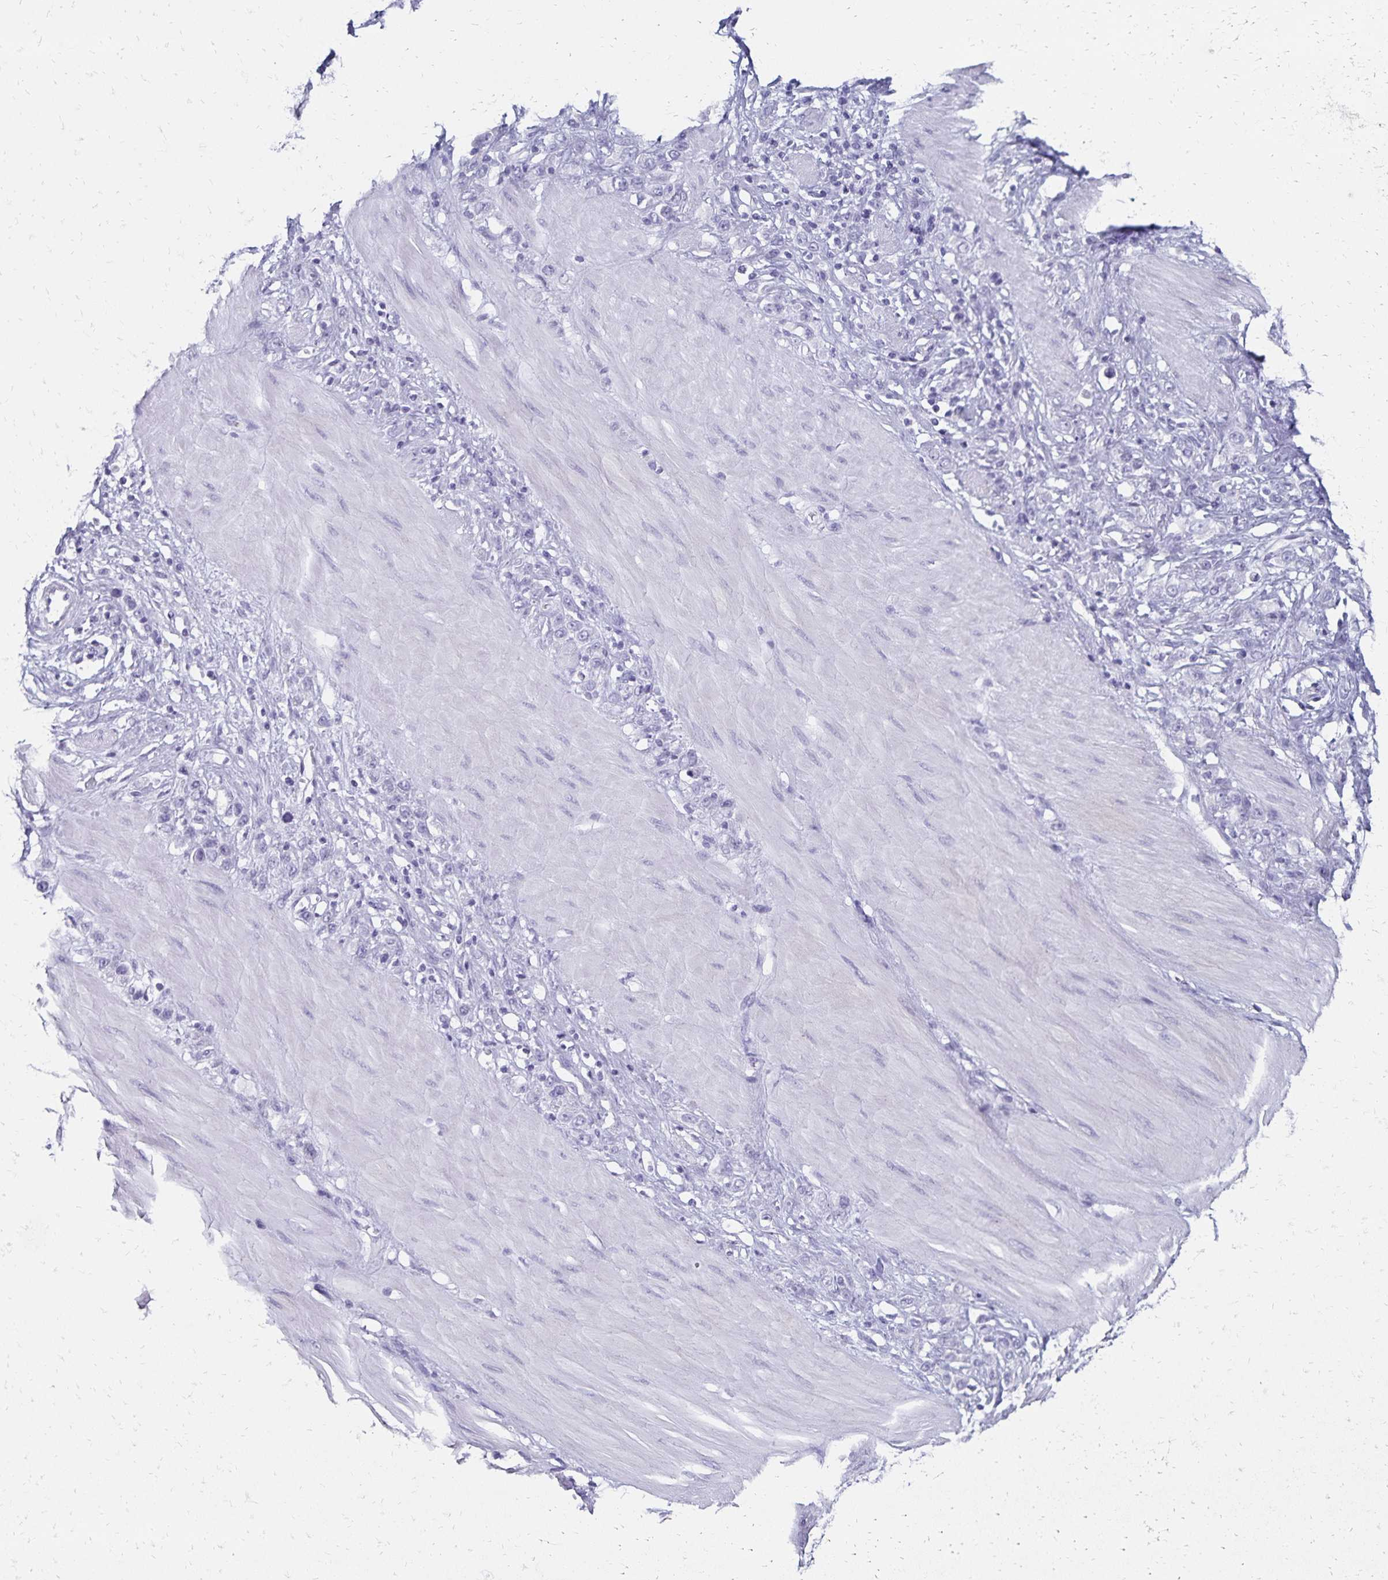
{"staining": {"intensity": "negative", "quantity": "none", "location": "none"}, "tissue": "stomach cancer", "cell_type": "Tumor cells", "image_type": "cancer", "snomed": [{"axis": "morphology", "description": "Adenocarcinoma, NOS"}, {"axis": "topography", "description": "Stomach"}], "caption": "Tumor cells show no significant protein expression in stomach adenocarcinoma. (DAB (3,3'-diaminobenzidine) immunohistochemistry, high magnification).", "gene": "GIP", "patient": {"sex": "male", "age": 47}}